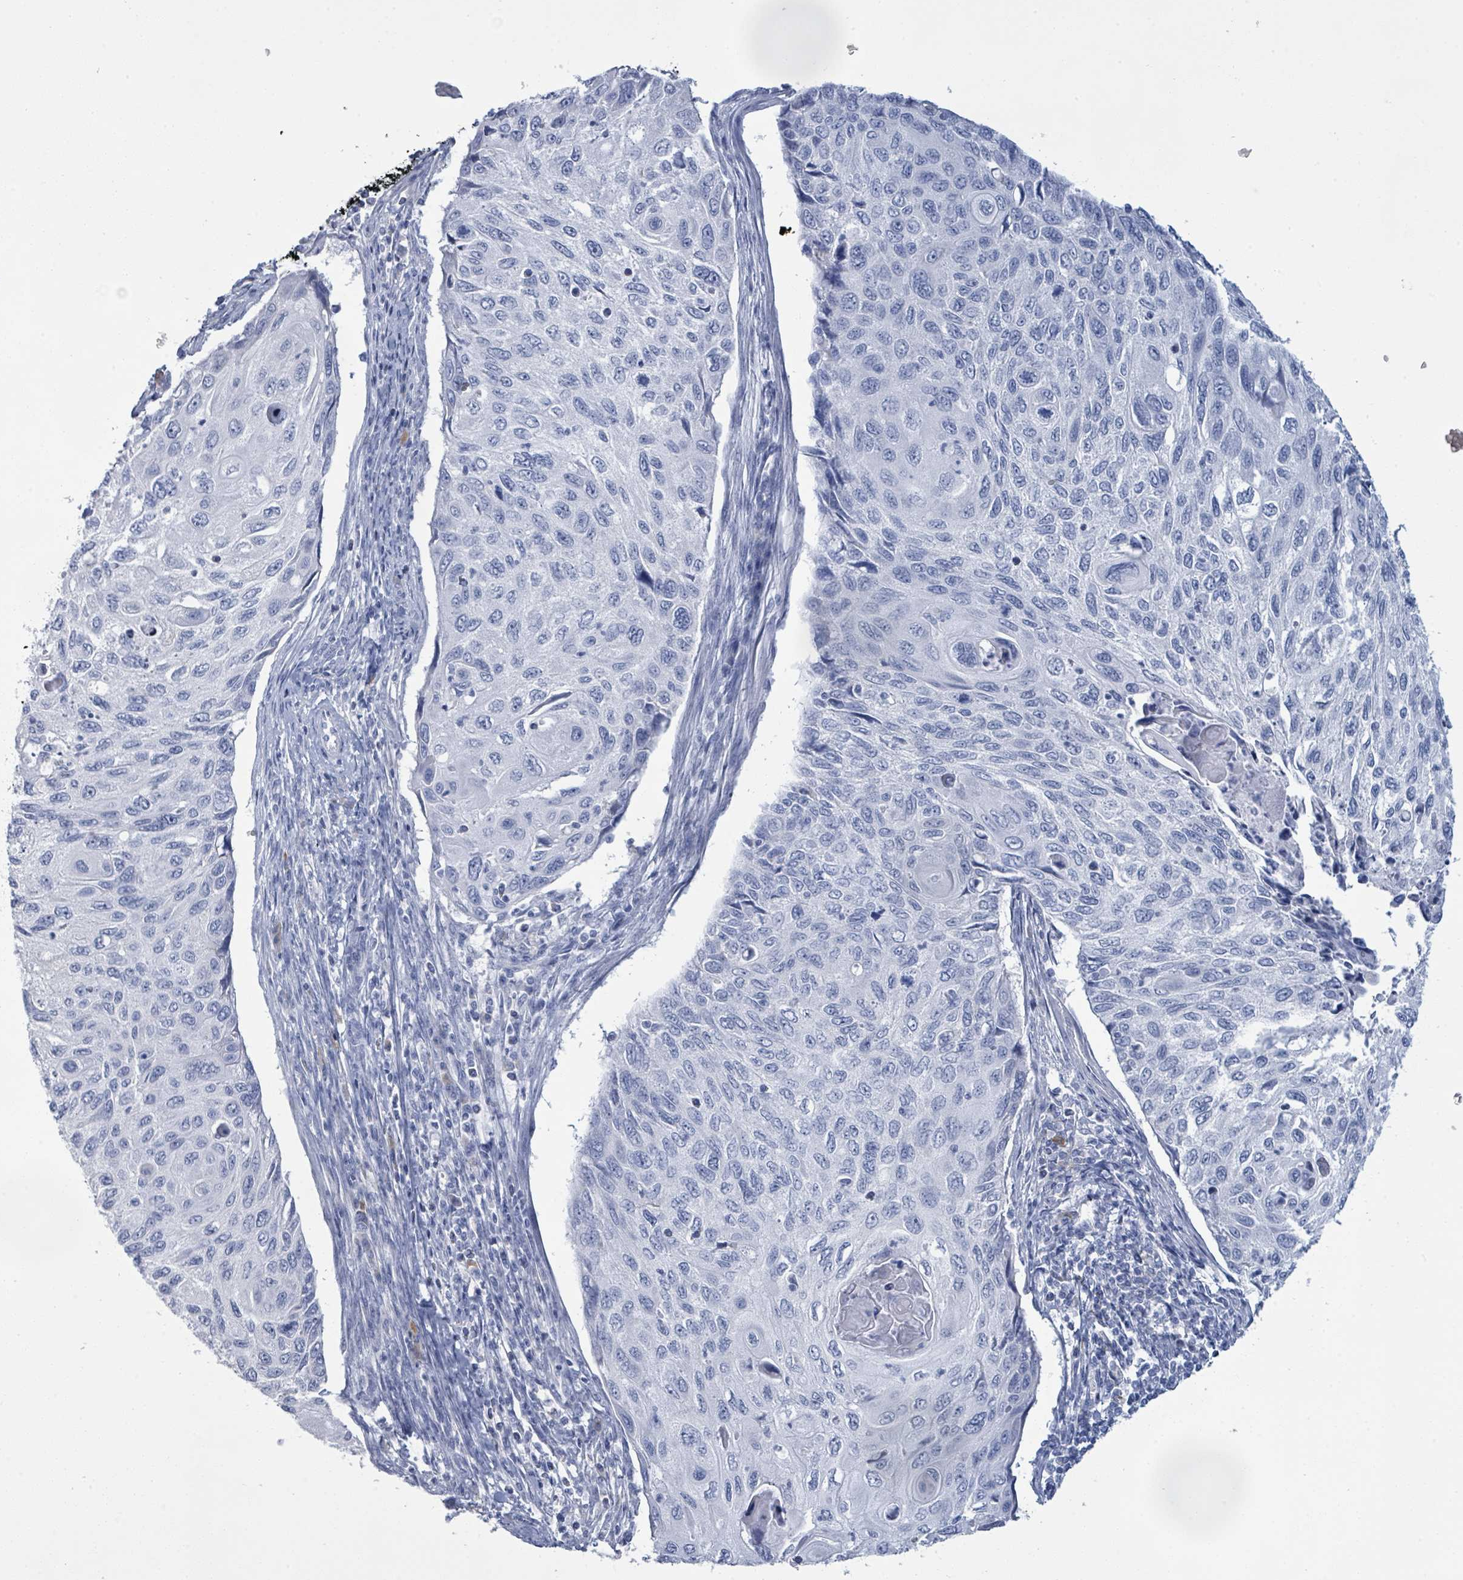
{"staining": {"intensity": "negative", "quantity": "none", "location": "none"}, "tissue": "cervical cancer", "cell_type": "Tumor cells", "image_type": "cancer", "snomed": [{"axis": "morphology", "description": "Squamous cell carcinoma, NOS"}, {"axis": "topography", "description": "Cervix"}], "caption": "IHC photomicrograph of cervical cancer (squamous cell carcinoma) stained for a protein (brown), which shows no expression in tumor cells. (Immunohistochemistry (ihc), brightfield microscopy, high magnification).", "gene": "PGA3", "patient": {"sex": "female", "age": 70}}